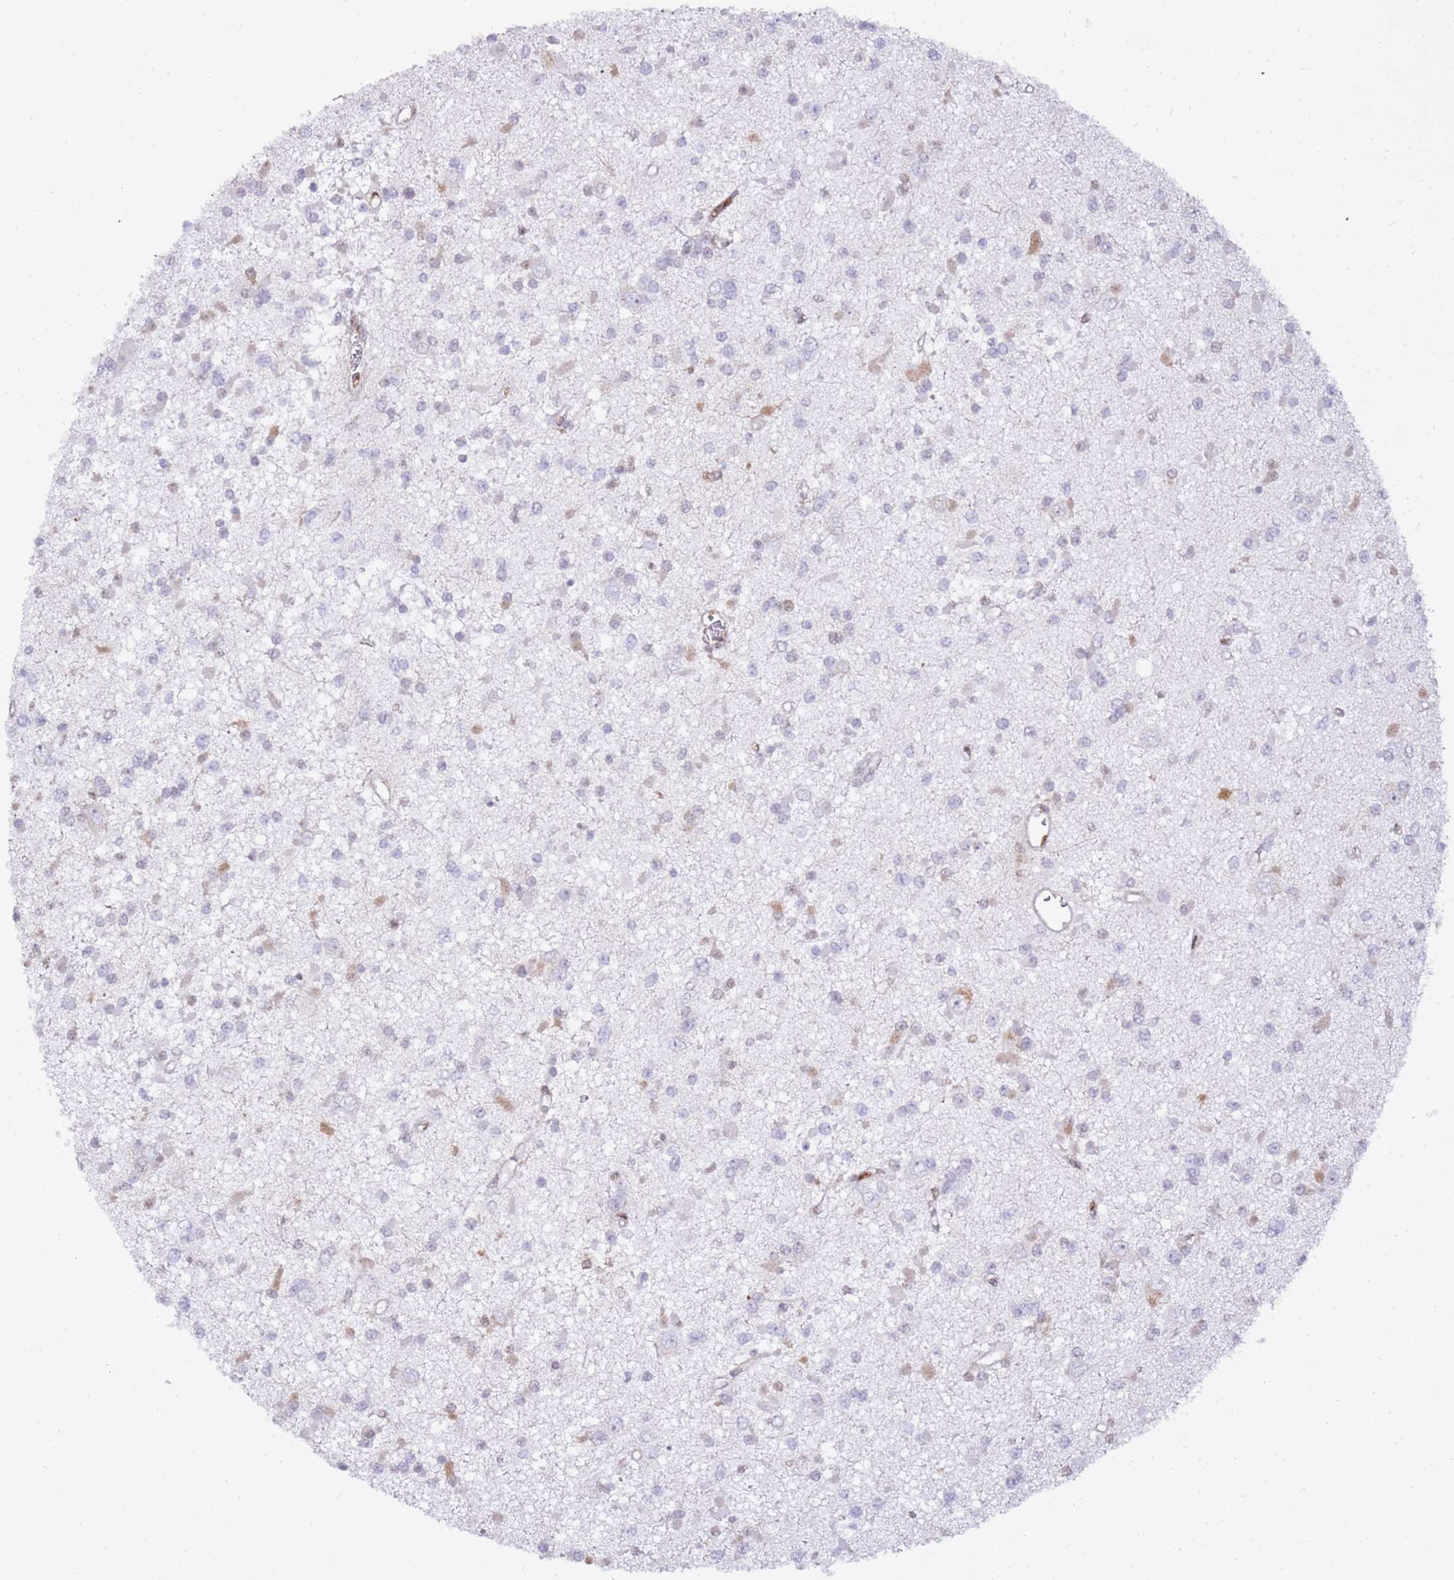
{"staining": {"intensity": "negative", "quantity": "none", "location": "none"}, "tissue": "glioma", "cell_type": "Tumor cells", "image_type": "cancer", "snomed": [{"axis": "morphology", "description": "Glioma, malignant, Low grade"}, {"axis": "topography", "description": "Brain"}], "caption": "The photomicrograph exhibits no significant positivity in tumor cells of malignant low-grade glioma. Nuclei are stained in blue.", "gene": "GBP2", "patient": {"sex": "female", "age": 22}}